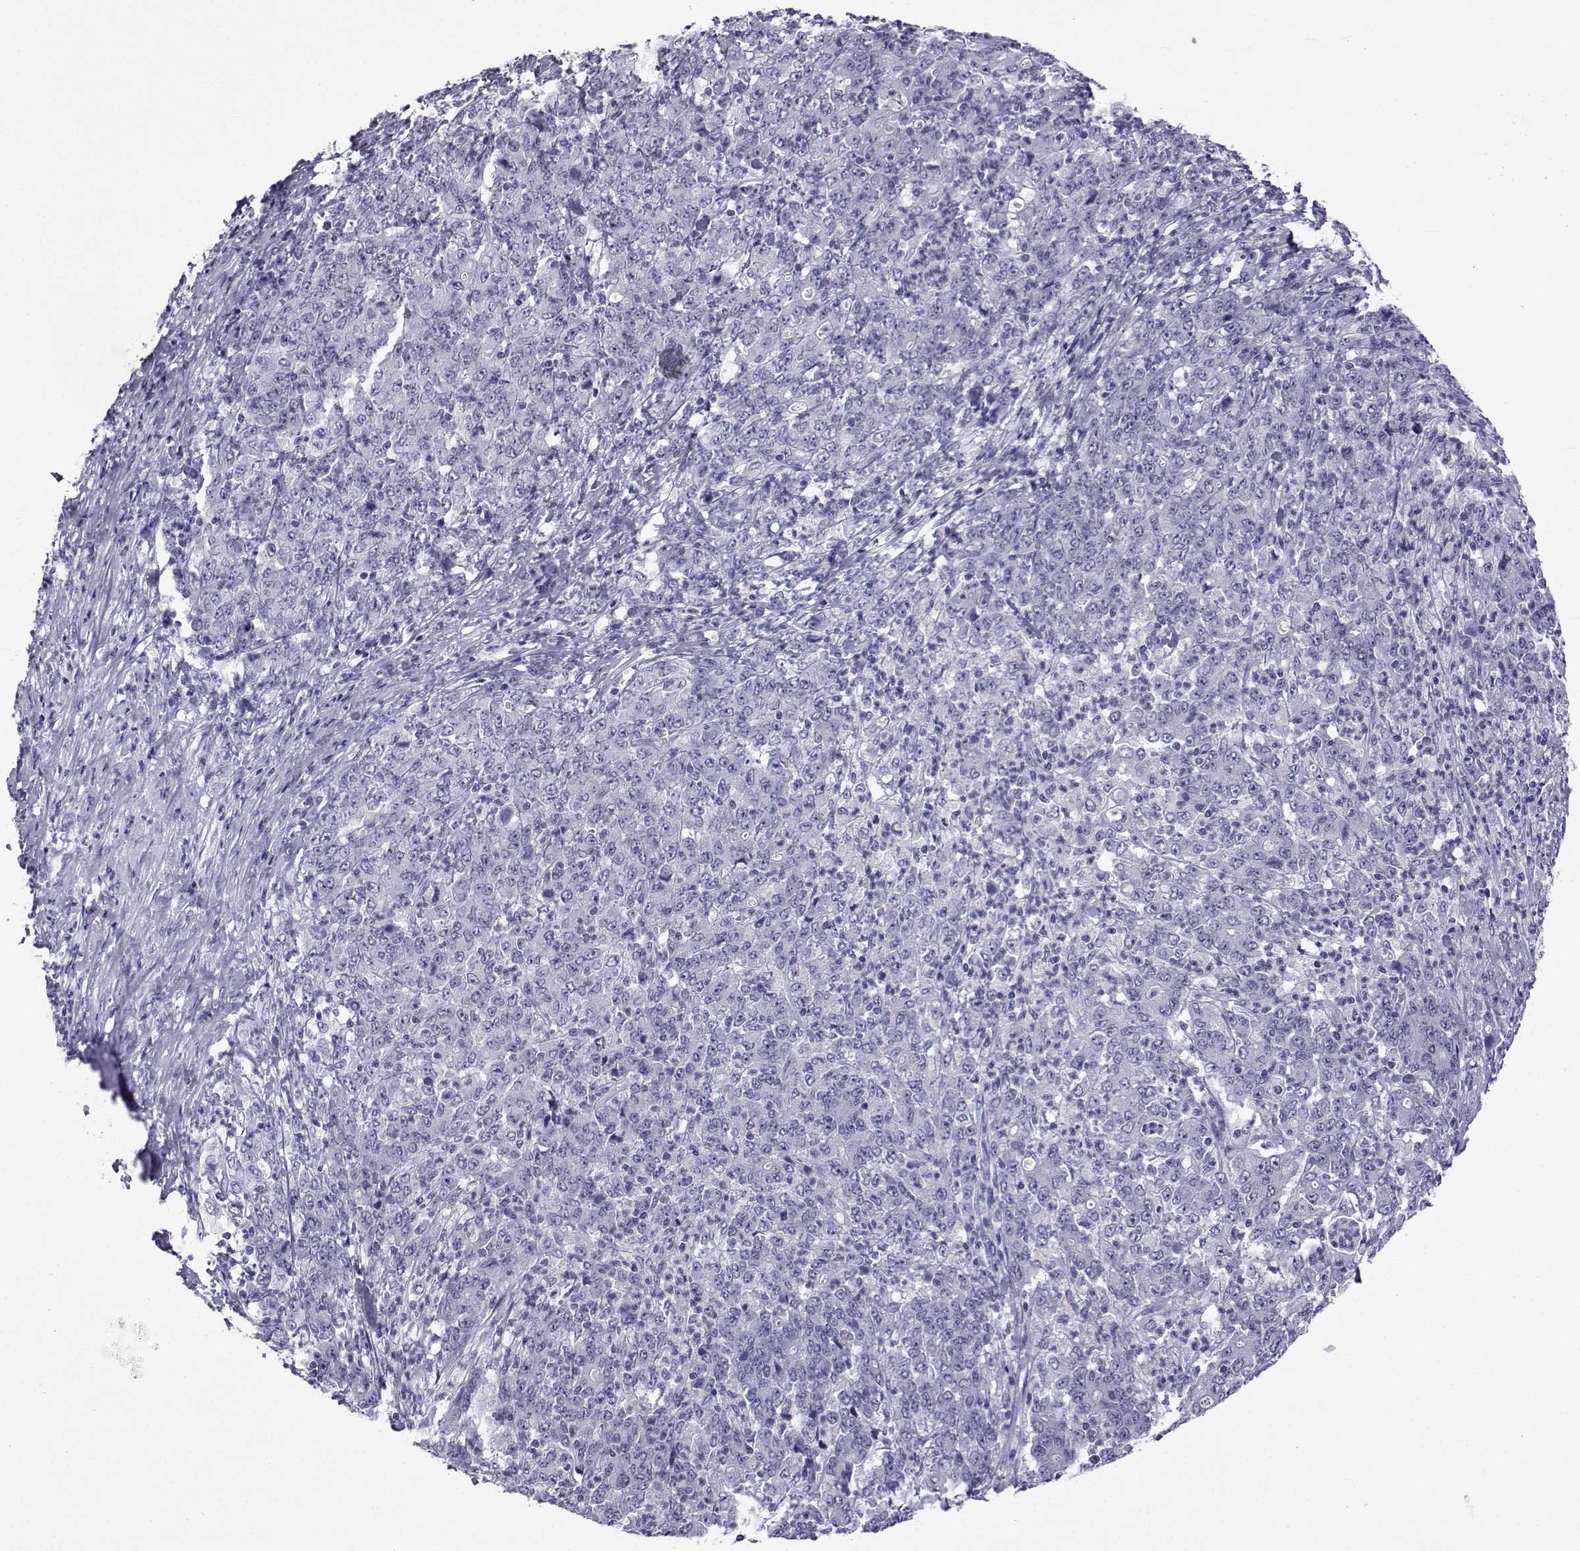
{"staining": {"intensity": "negative", "quantity": "none", "location": "none"}, "tissue": "stomach cancer", "cell_type": "Tumor cells", "image_type": "cancer", "snomed": [{"axis": "morphology", "description": "Adenocarcinoma, NOS"}, {"axis": "topography", "description": "Stomach, lower"}], "caption": "This is an immunohistochemistry (IHC) photomicrograph of human stomach adenocarcinoma. There is no staining in tumor cells.", "gene": "ACTL7A", "patient": {"sex": "female", "age": 71}}